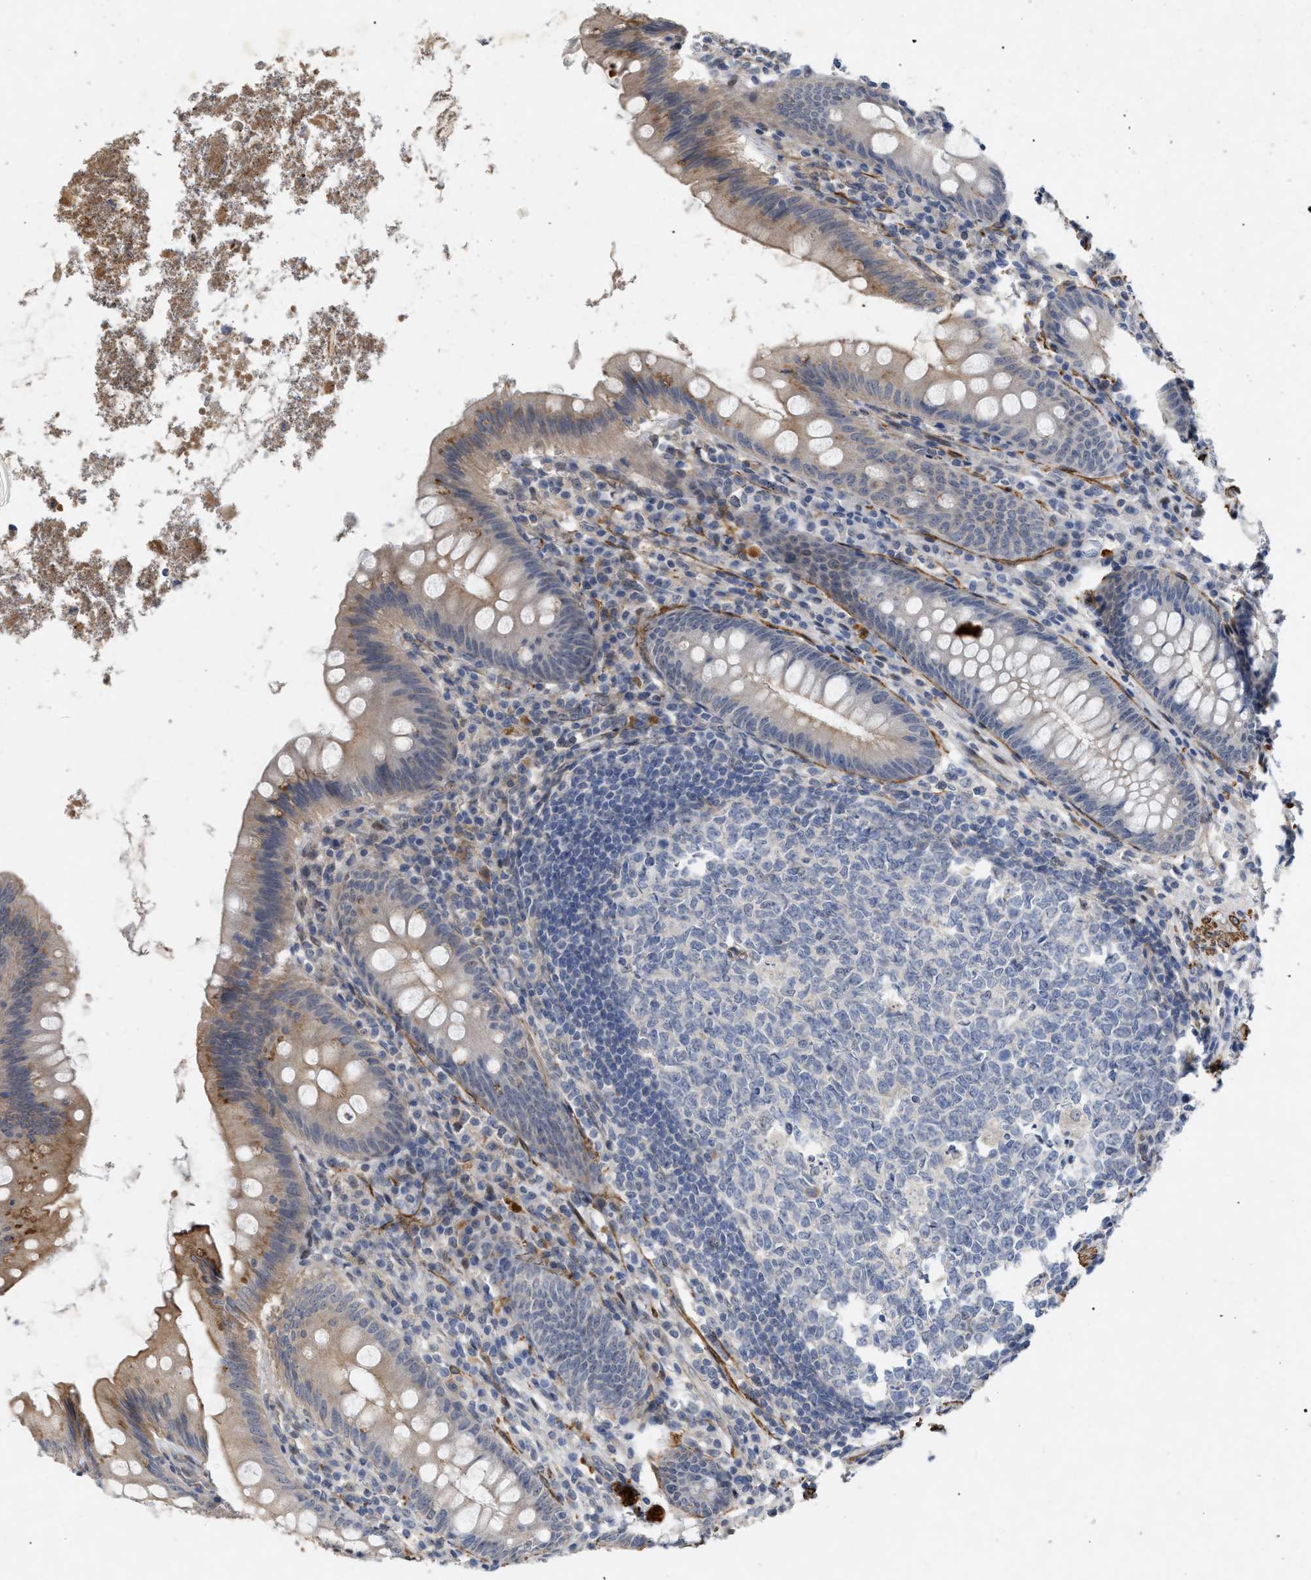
{"staining": {"intensity": "weak", "quantity": ">75%", "location": "cytoplasmic/membranous"}, "tissue": "appendix", "cell_type": "Glandular cells", "image_type": "normal", "snomed": [{"axis": "morphology", "description": "Normal tissue, NOS"}, {"axis": "topography", "description": "Appendix"}], "caption": "Approximately >75% of glandular cells in benign appendix display weak cytoplasmic/membranous protein positivity as visualized by brown immunohistochemical staining.", "gene": "ST6GALNAC6", "patient": {"sex": "male", "age": 56}}